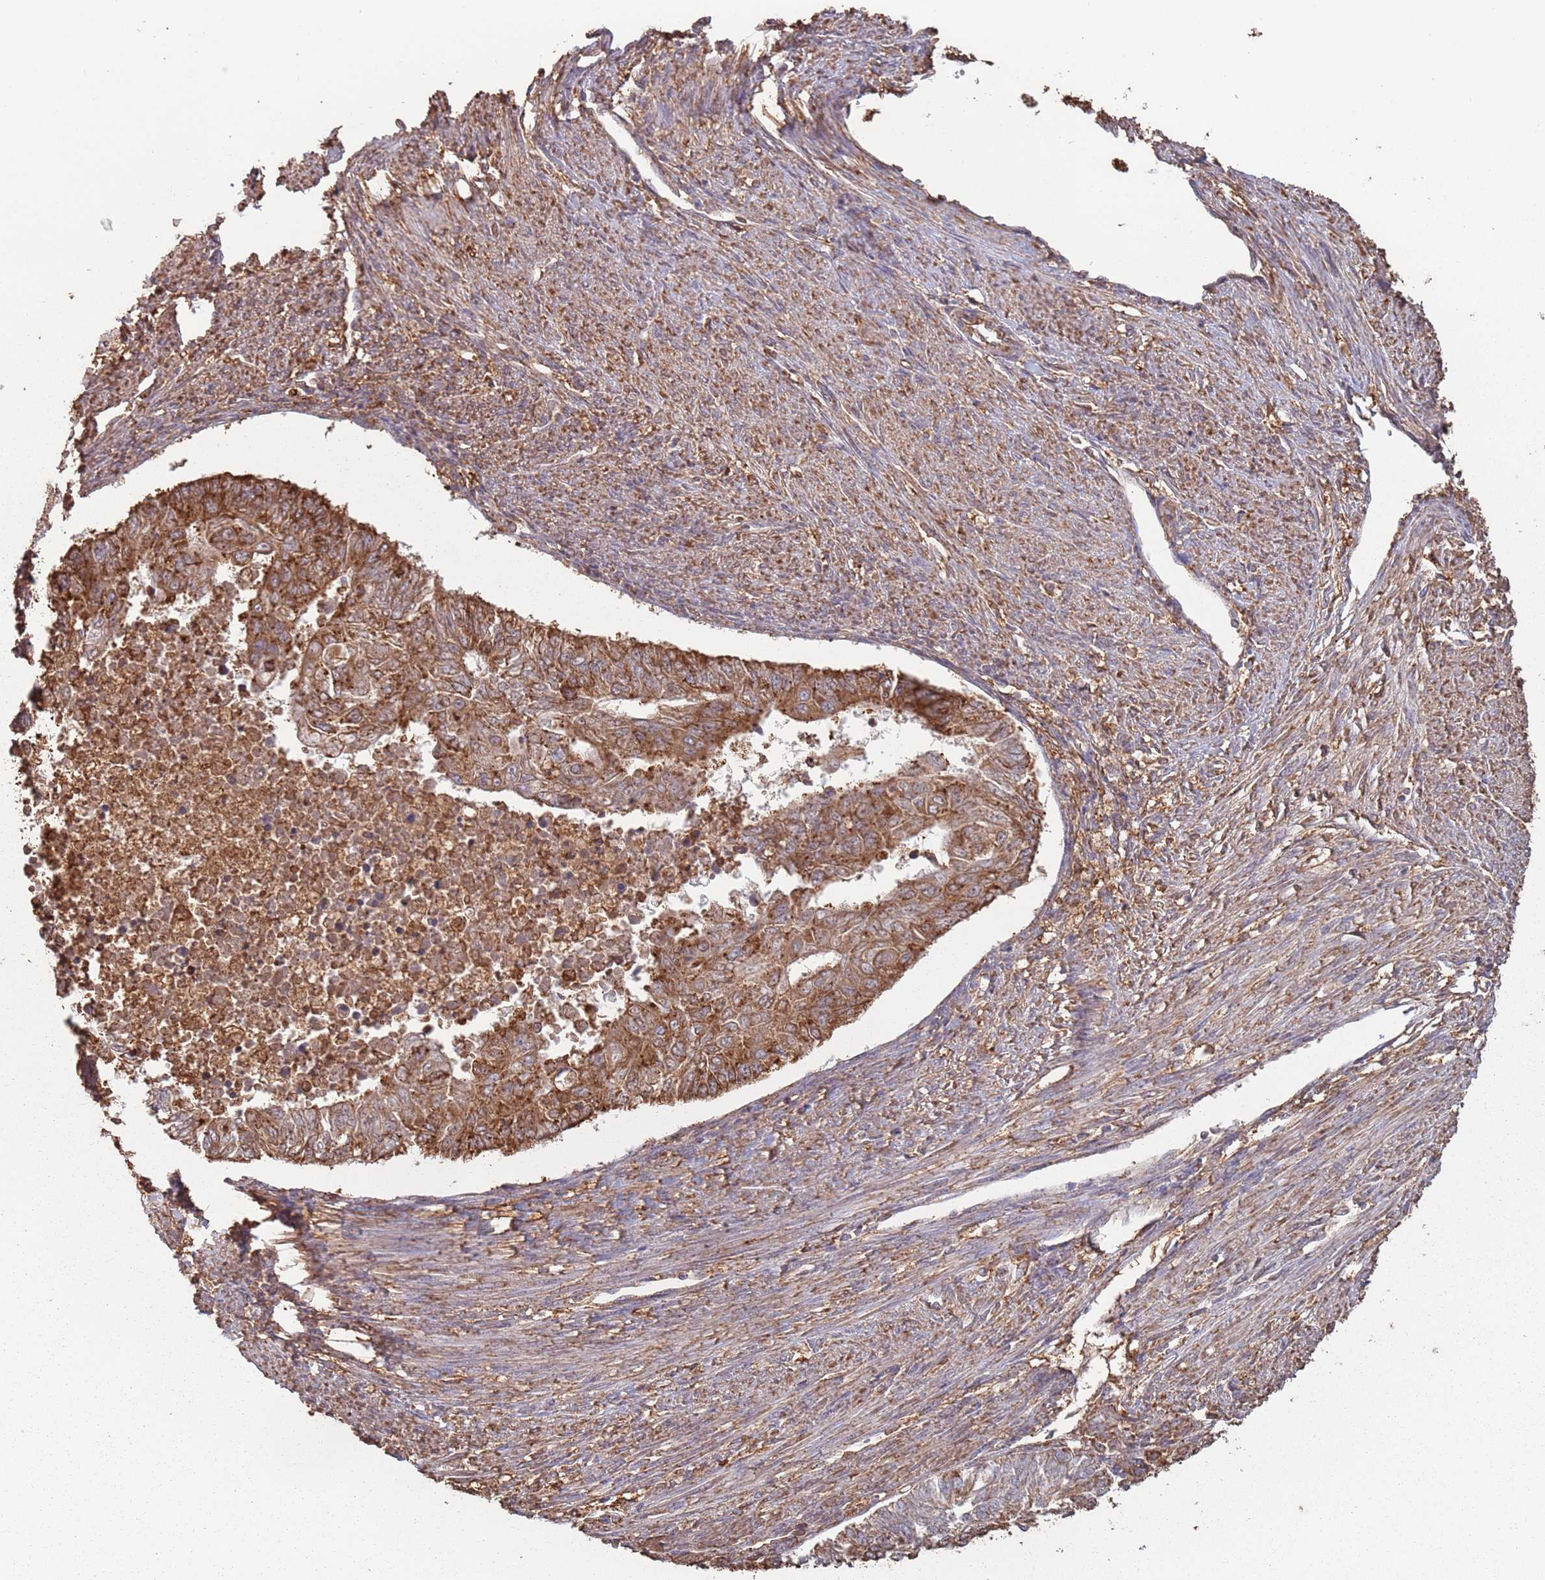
{"staining": {"intensity": "strong", "quantity": ">75%", "location": "cytoplasmic/membranous"}, "tissue": "endometrial cancer", "cell_type": "Tumor cells", "image_type": "cancer", "snomed": [{"axis": "morphology", "description": "Adenocarcinoma, NOS"}, {"axis": "topography", "description": "Endometrium"}], "caption": "Brown immunohistochemical staining in endometrial cancer (adenocarcinoma) demonstrates strong cytoplasmic/membranous staining in about >75% of tumor cells.", "gene": "ATOSB", "patient": {"sex": "female", "age": 32}}